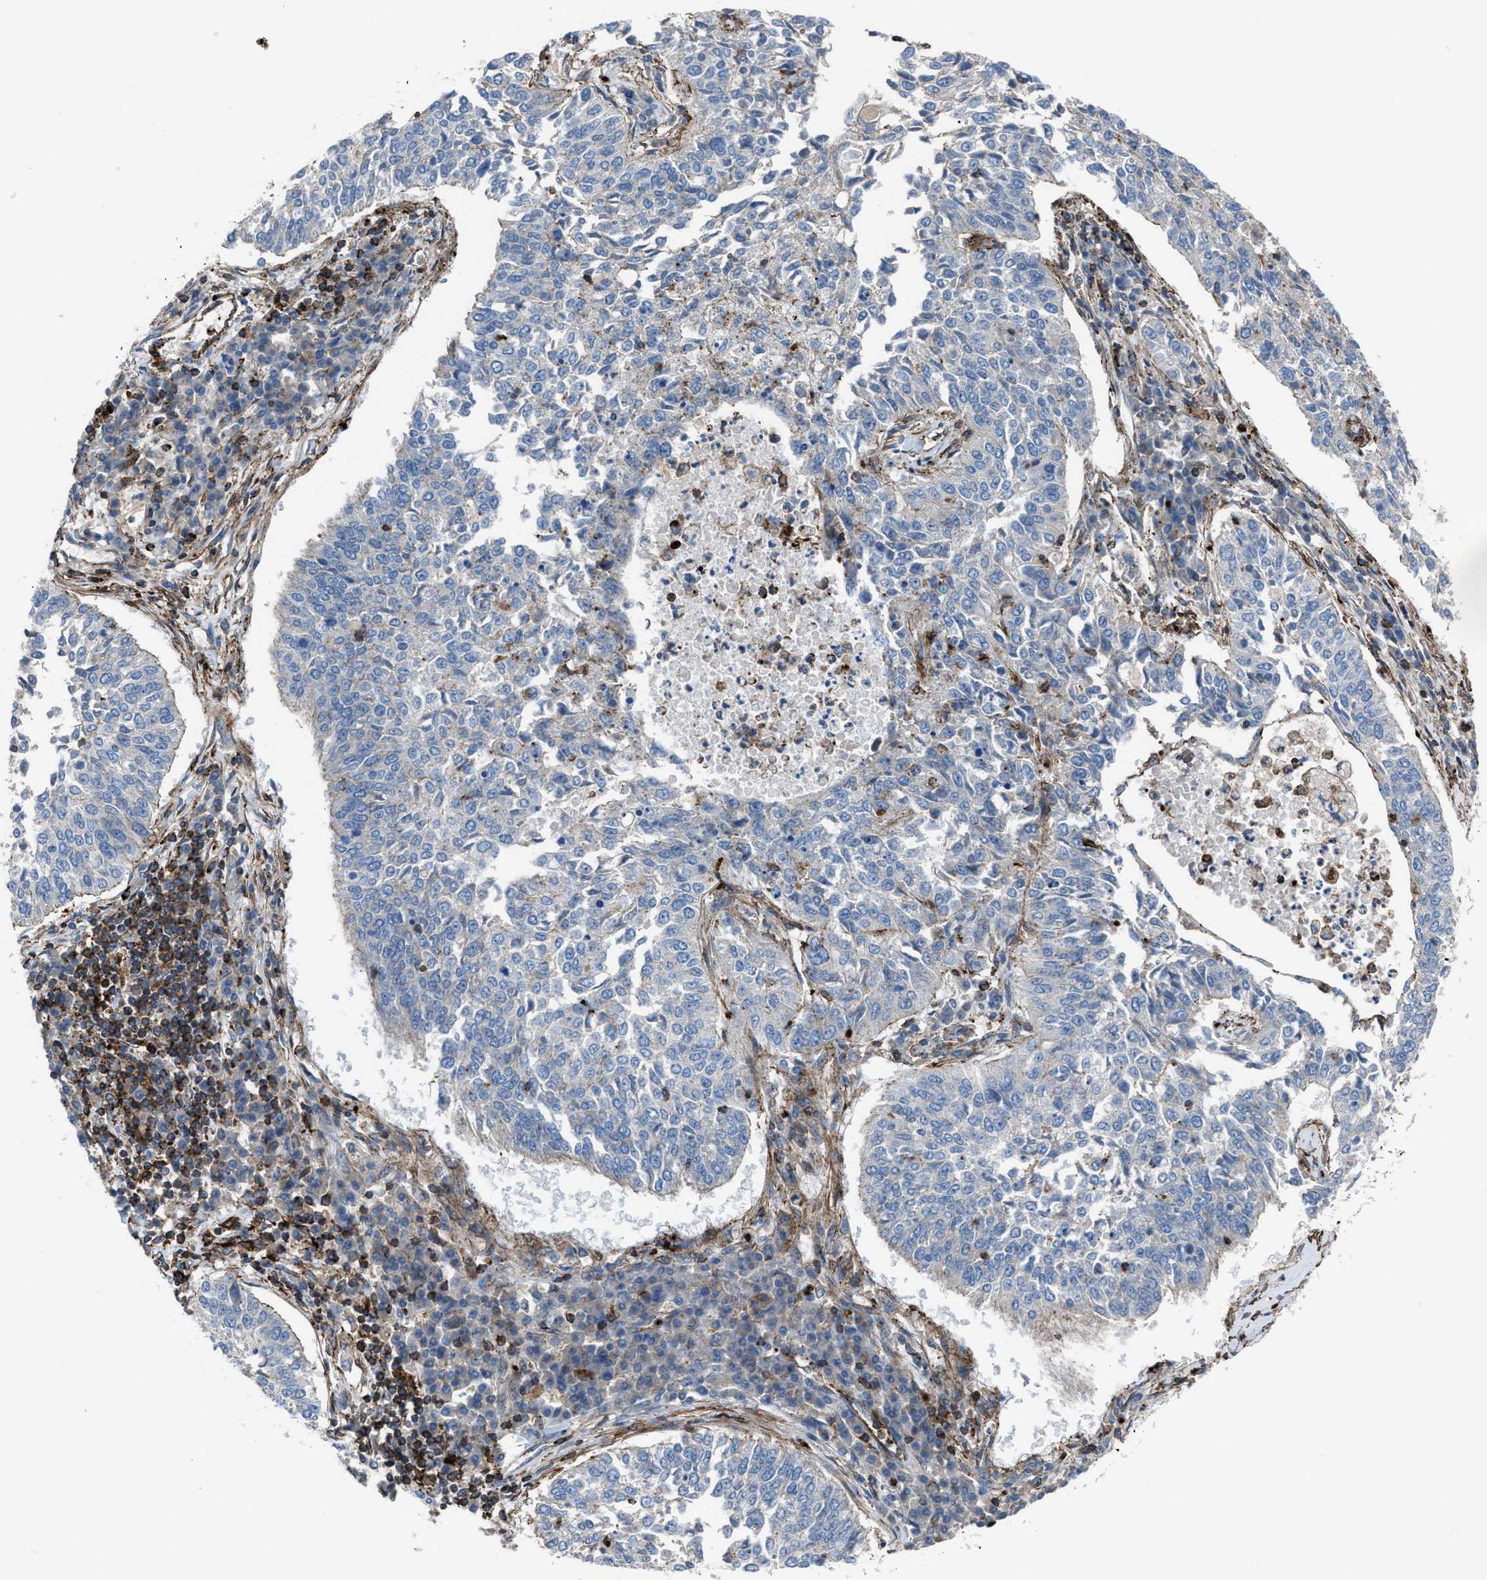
{"staining": {"intensity": "negative", "quantity": "none", "location": "none"}, "tissue": "lung cancer", "cell_type": "Tumor cells", "image_type": "cancer", "snomed": [{"axis": "morphology", "description": "Normal tissue, NOS"}, {"axis": "morphology", "description": "Squamous cell carcinoma, NOS"}, {"axis": "topography", "description": "Cartilage tissue"}, {"axis": "topography", "description": "Bronchus"}, {"axis": "topography", "description": "Lung"}], "caption": "Human lung squamous cell carcinoma stained for a protein using immunohistochemistry (IHC) reveals no positivity in tumor cells.", "gene": "AGPAT2", "patient": {"sex": "female", "age": 49}}